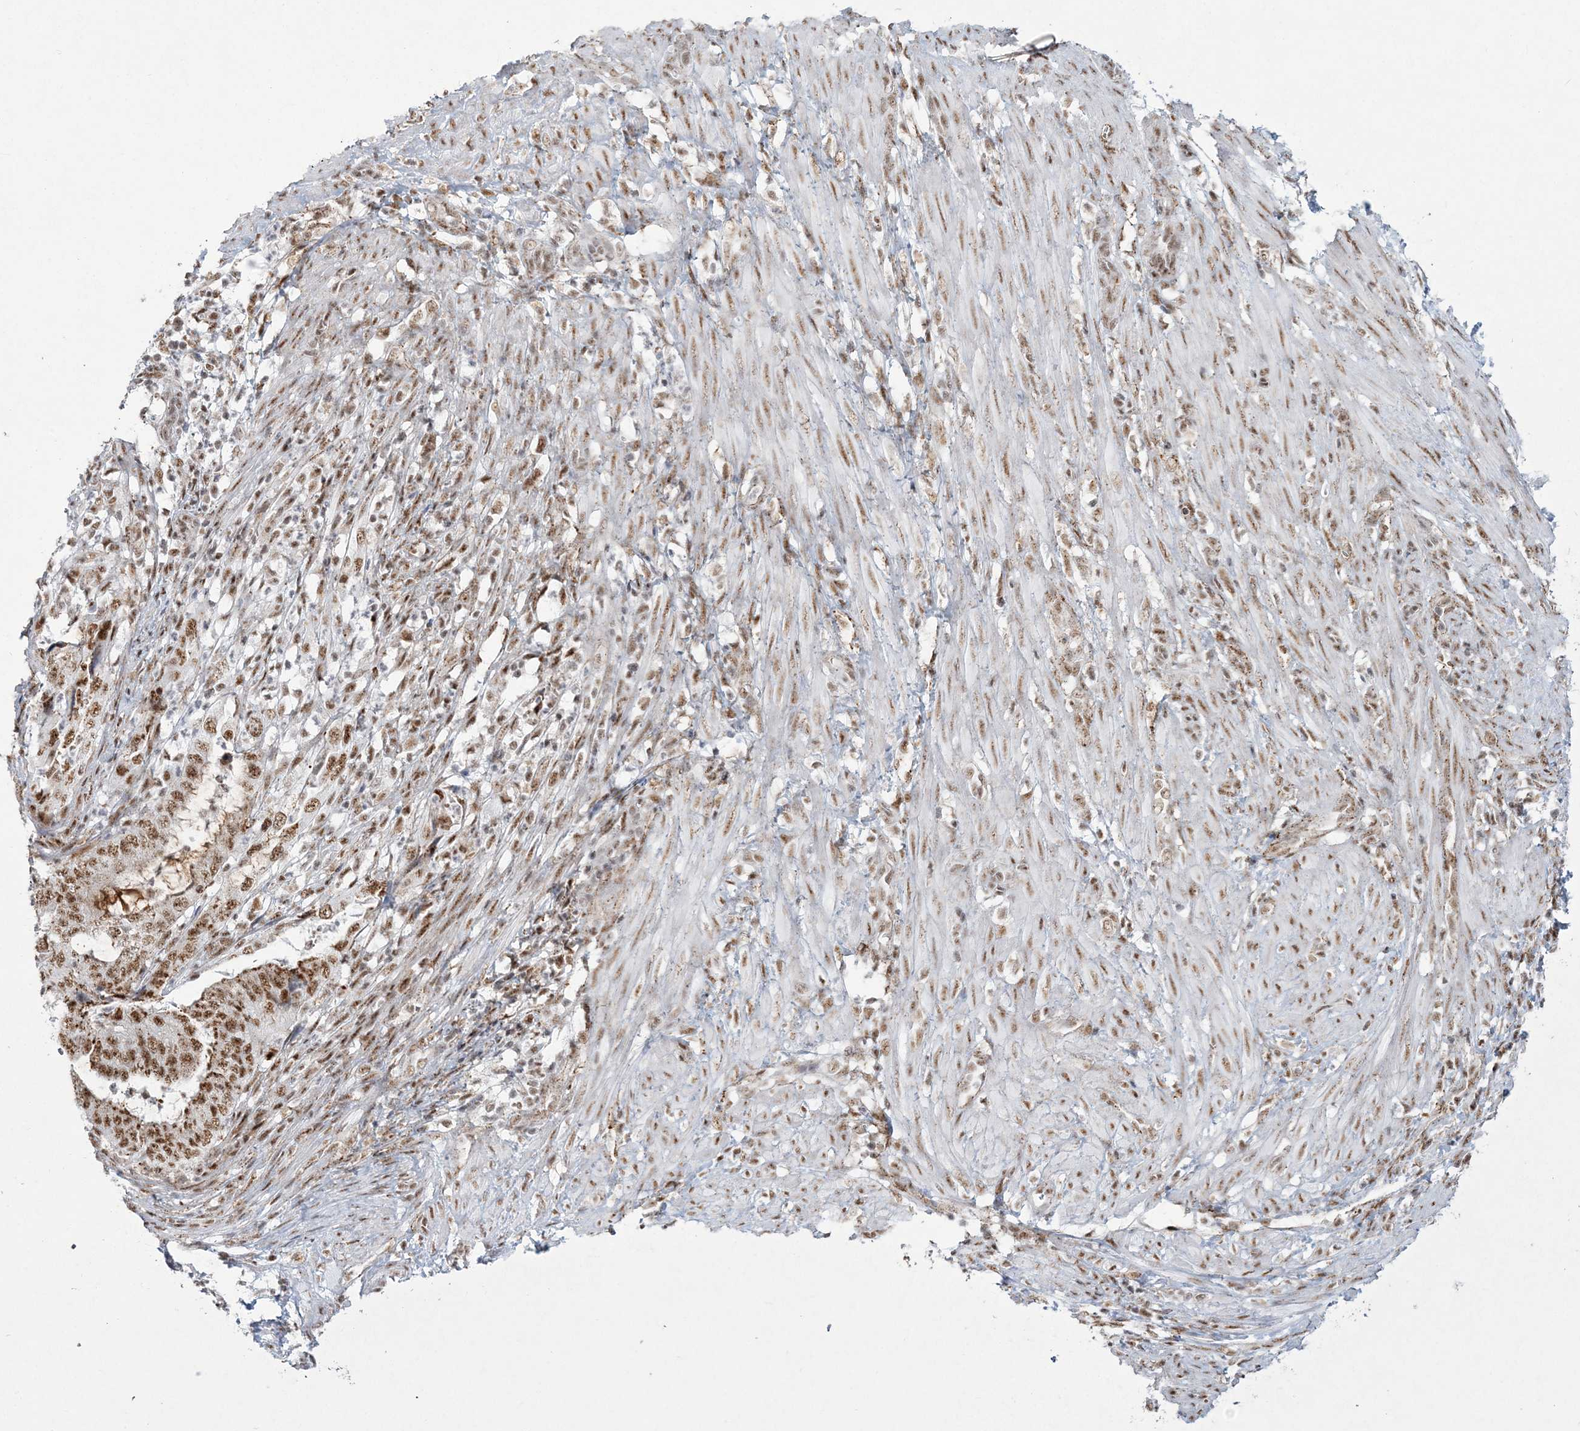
{"staining": {"intensity": "moderate", "quantity": ">75%", "location": "nuclear"}, "tissue": "endometrial cancer", "cell_type": "Tumor cells", "image_type": "cancer", "snomed": [{"axis": "morphology", "description": "Adenocarcinoma, NOS"}, {"axis": "topography", "description": "Endometrium"}], "caption": "Brown immunohistochemical staining in adenocarcinoma (endometrial) reveals moderate nuclear positivity in about >75% of tumor cells.", "gene": "RBM17", "patient": {"sex": "female", "age": 49}}